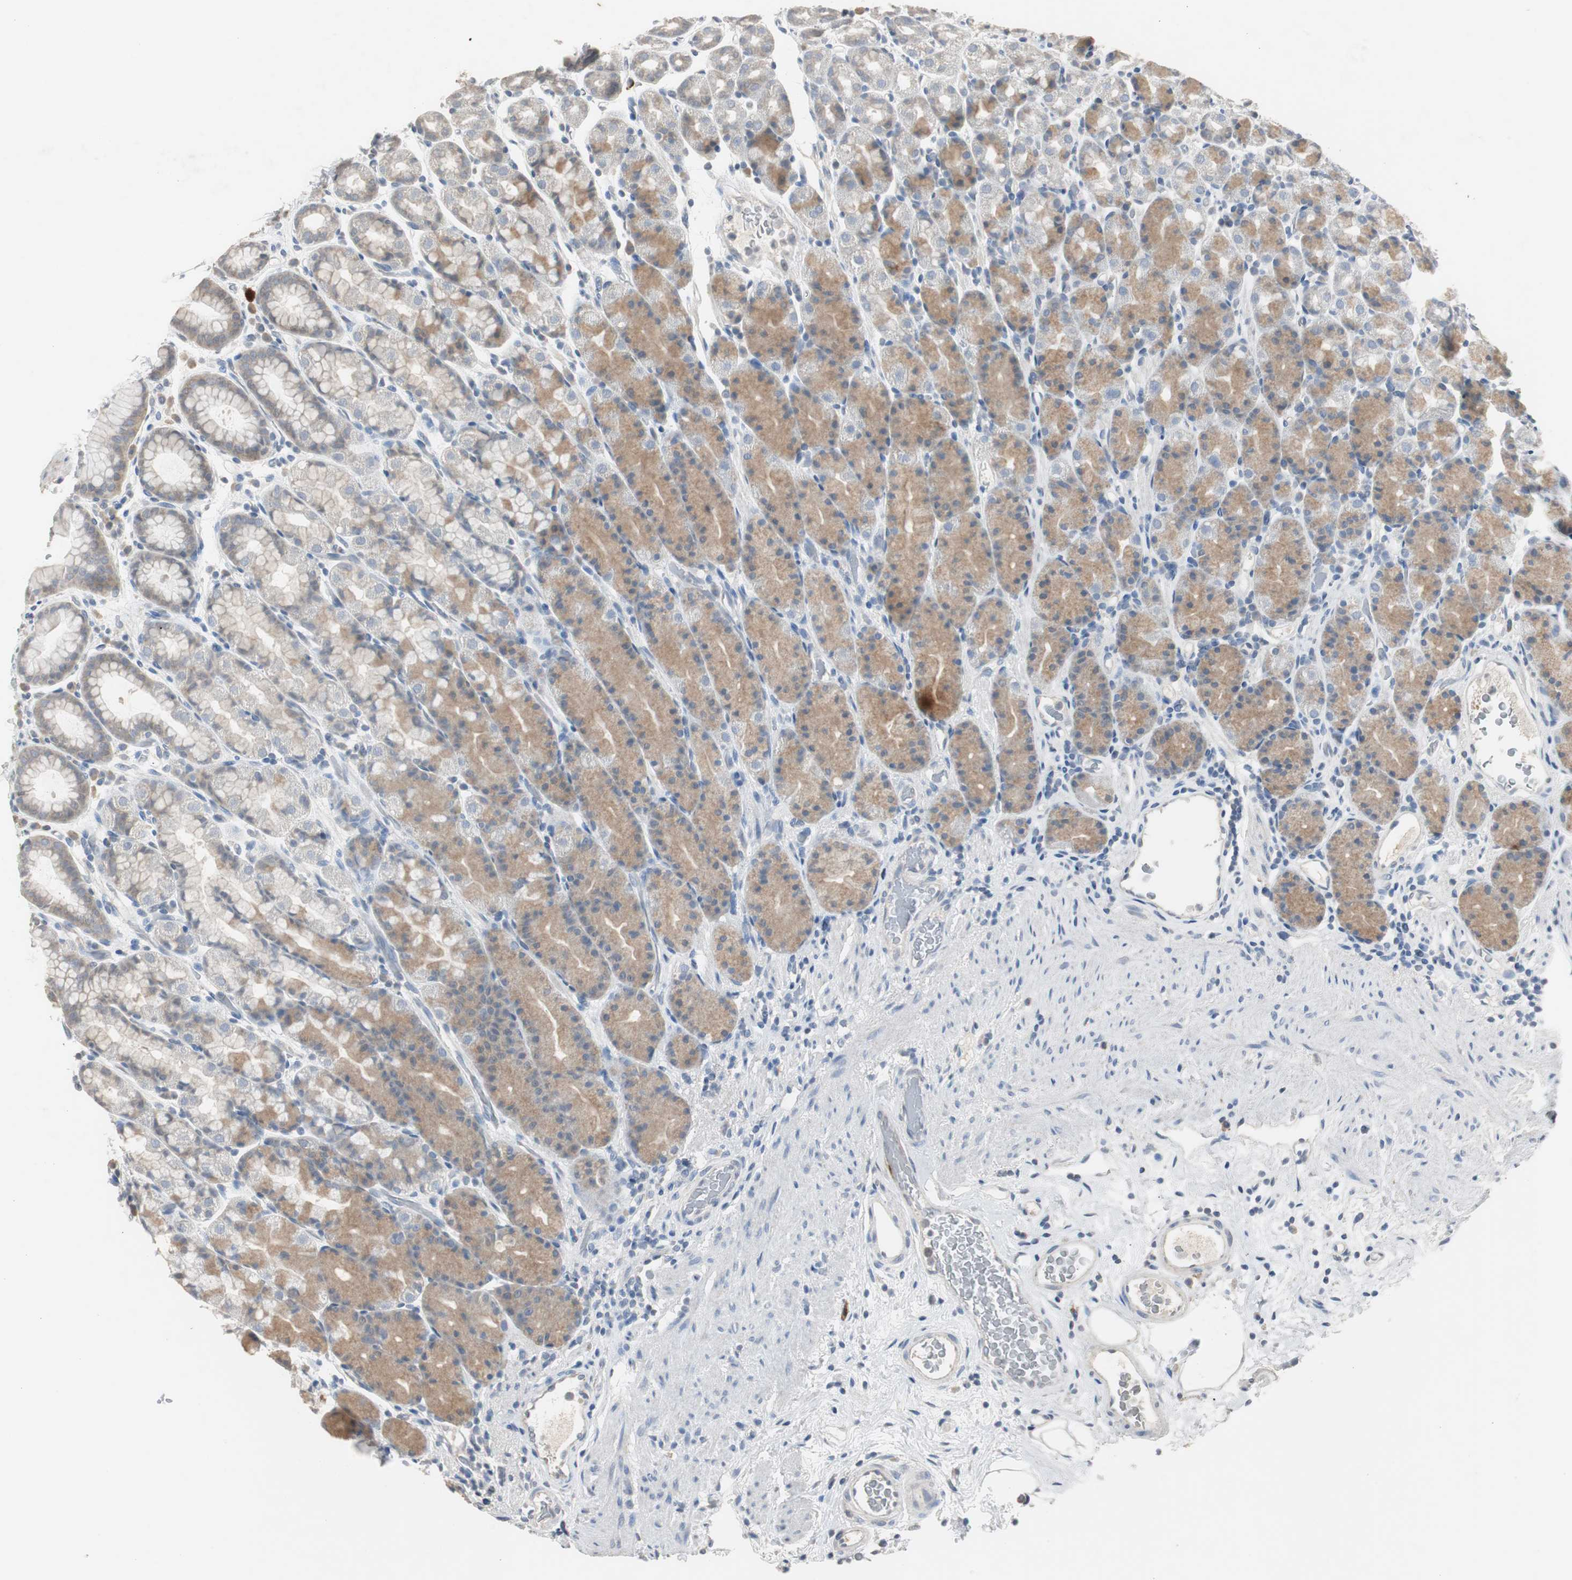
{"staining": {"intensity": "strong", "quantity": "<25%", "location": "cytoplasmic/membranous,nuclear"}, "tissue": "stomach", "cell_type": "Glandular cells", "image_type": "normal", "snomed": [{"axis": "morphology", "description": "Normal tissue, NOS"}, {"axis": "topography", "description": "Stomach, upper"}], "caption": "IHC (DAB (3,3'-diaminobenzidine)) staining of benign stomach displays strong cytoplasmic/membranous,nuclear protein positivity in approximately <25% of glandular cells.", "gene": "TK1", "patient": {"sex": "male", "age": 68}}